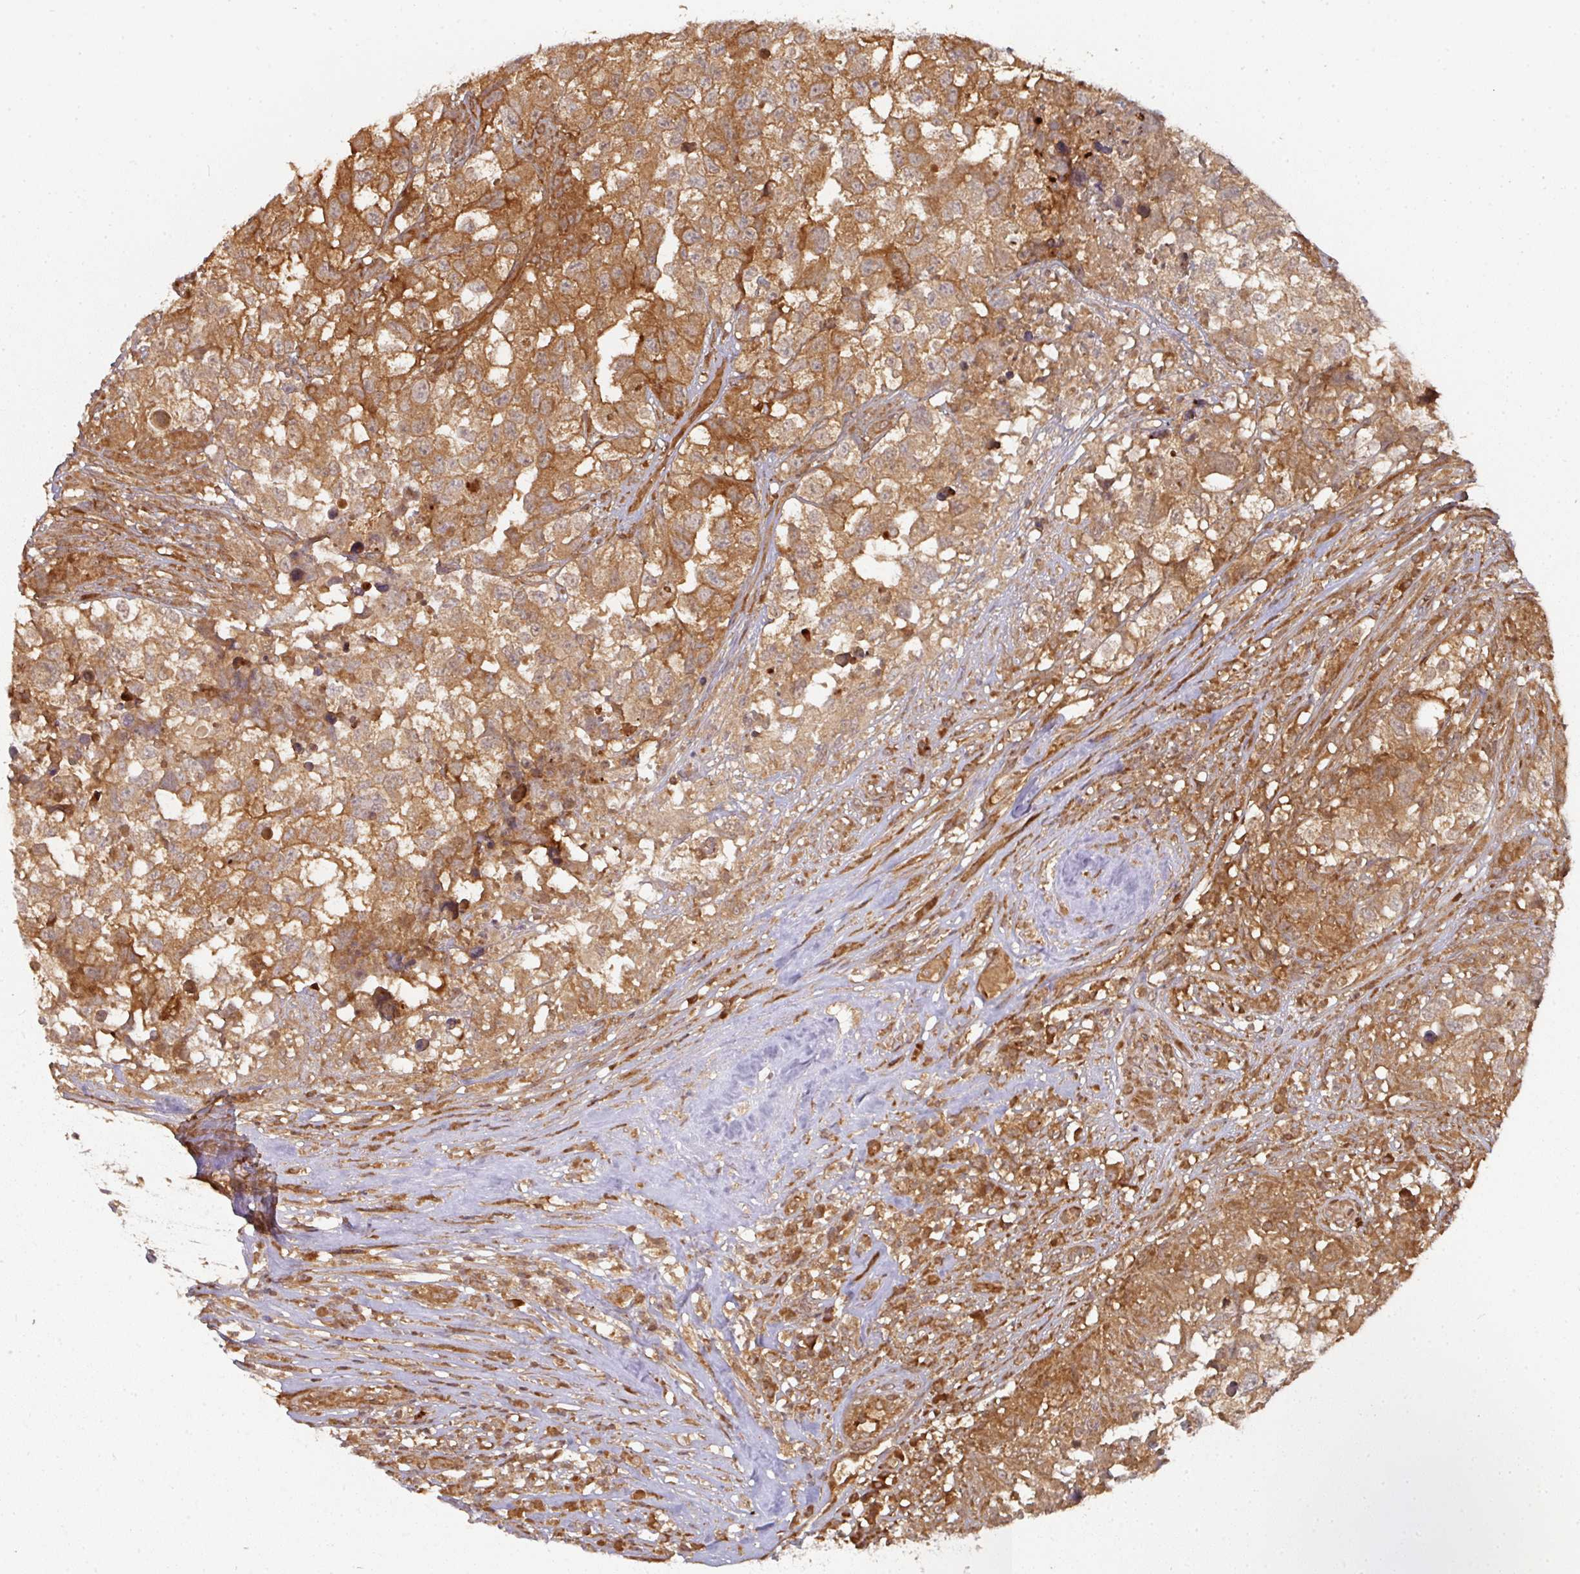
{"staining": {"intensity": "moderate", "quantity": ">75%", "location": "cytoplasmic/membranous"}, "tissue": "testis cancer", "cell_type": "Tumor cells", "image_type": "cancer", "snomed": [{"axis": "morphology", "description": "Carcinoma, Embryonal, NOS"}, {"axis": "topography", "description": "Testis"}], "caption": "Protein staining of testis cancer (embryonal carcinoma) tissue shows moderate cytoplasmic/membranous expression in approximately >75% of tumor cells.", "gene": "EIF4EBP2", "patient": {"sex": "male", "age": 83}}